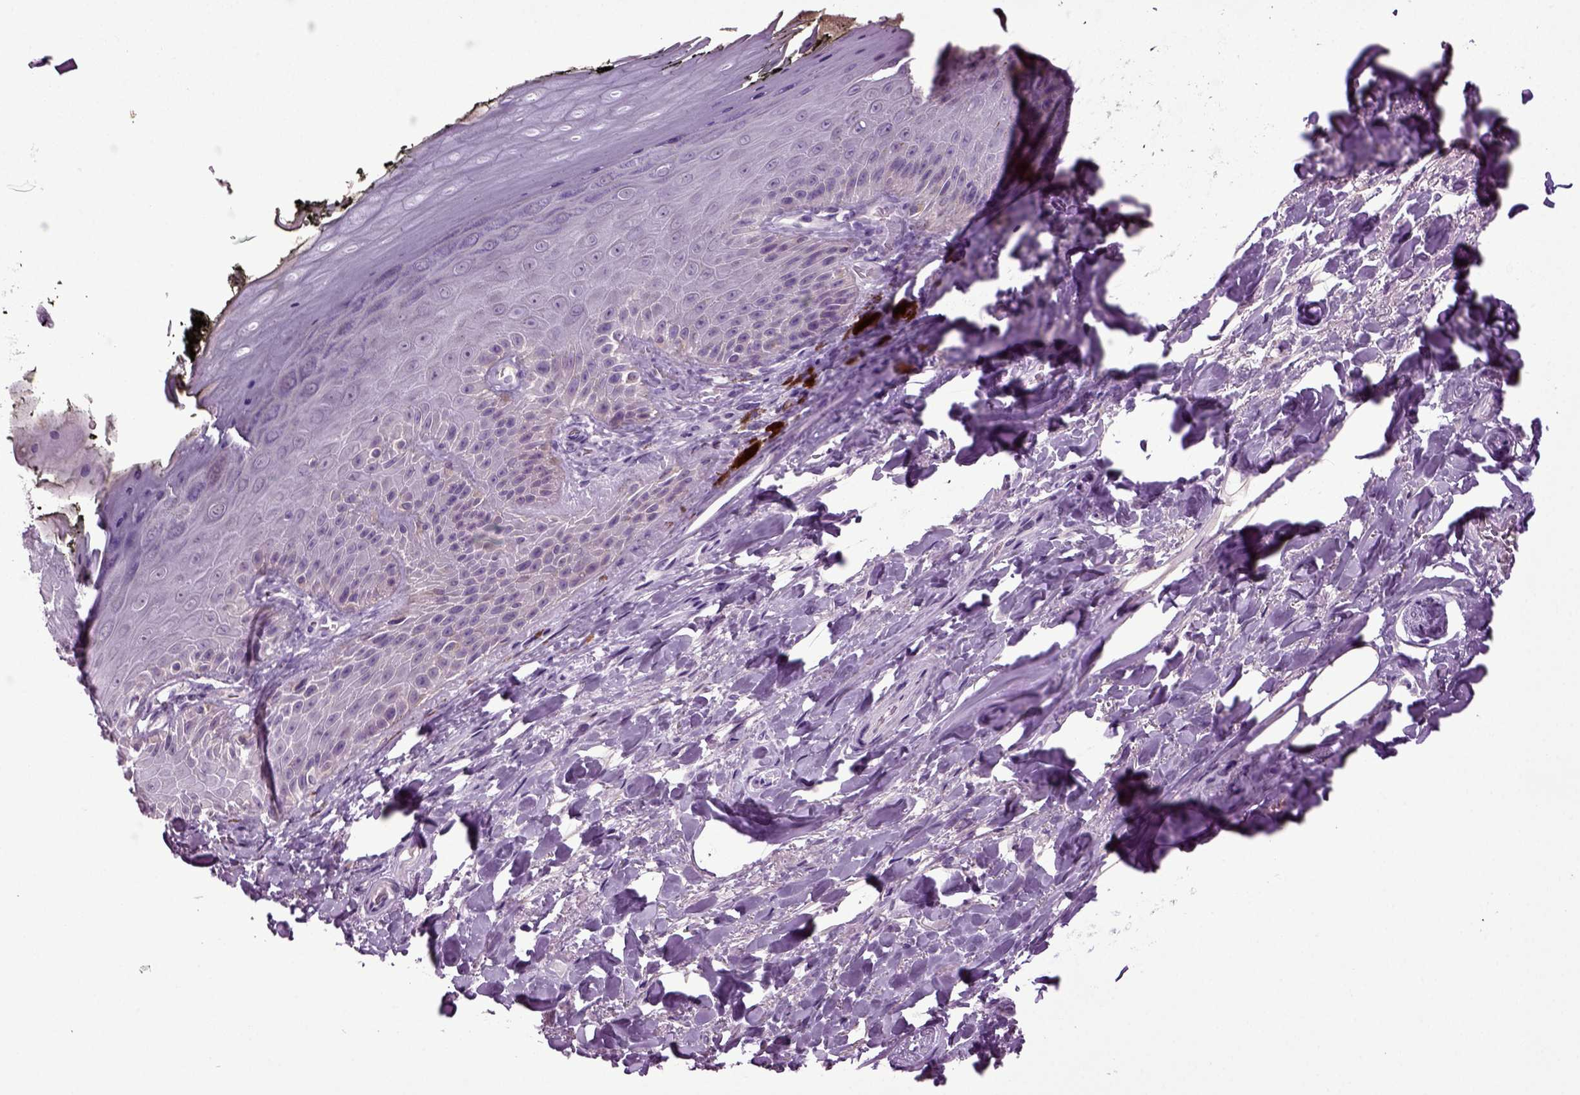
{"staining": {"intensity": "negative", "quantity": "none", "location": "none"}, "tissue": "skin", "cell_type": "Epidermal cells", "image_type": "normal", "snomed": [{"axis": "morphology", "description": "Normal tissue, NOS"}, {"axis": "topography", "description": "Anal"}, {"axis": "topography", "description": "Peripheral nerve tissue"}], "caption": "High power microscopy photomicrograph of an immunohistochemistry (IHC) micrograph of unremarkable skin, revealing no significant staining in epidermal cells. Nuclei are stained in blue.", "gene": "FGF11", "patient": {"sex": "male", "age": 53}}